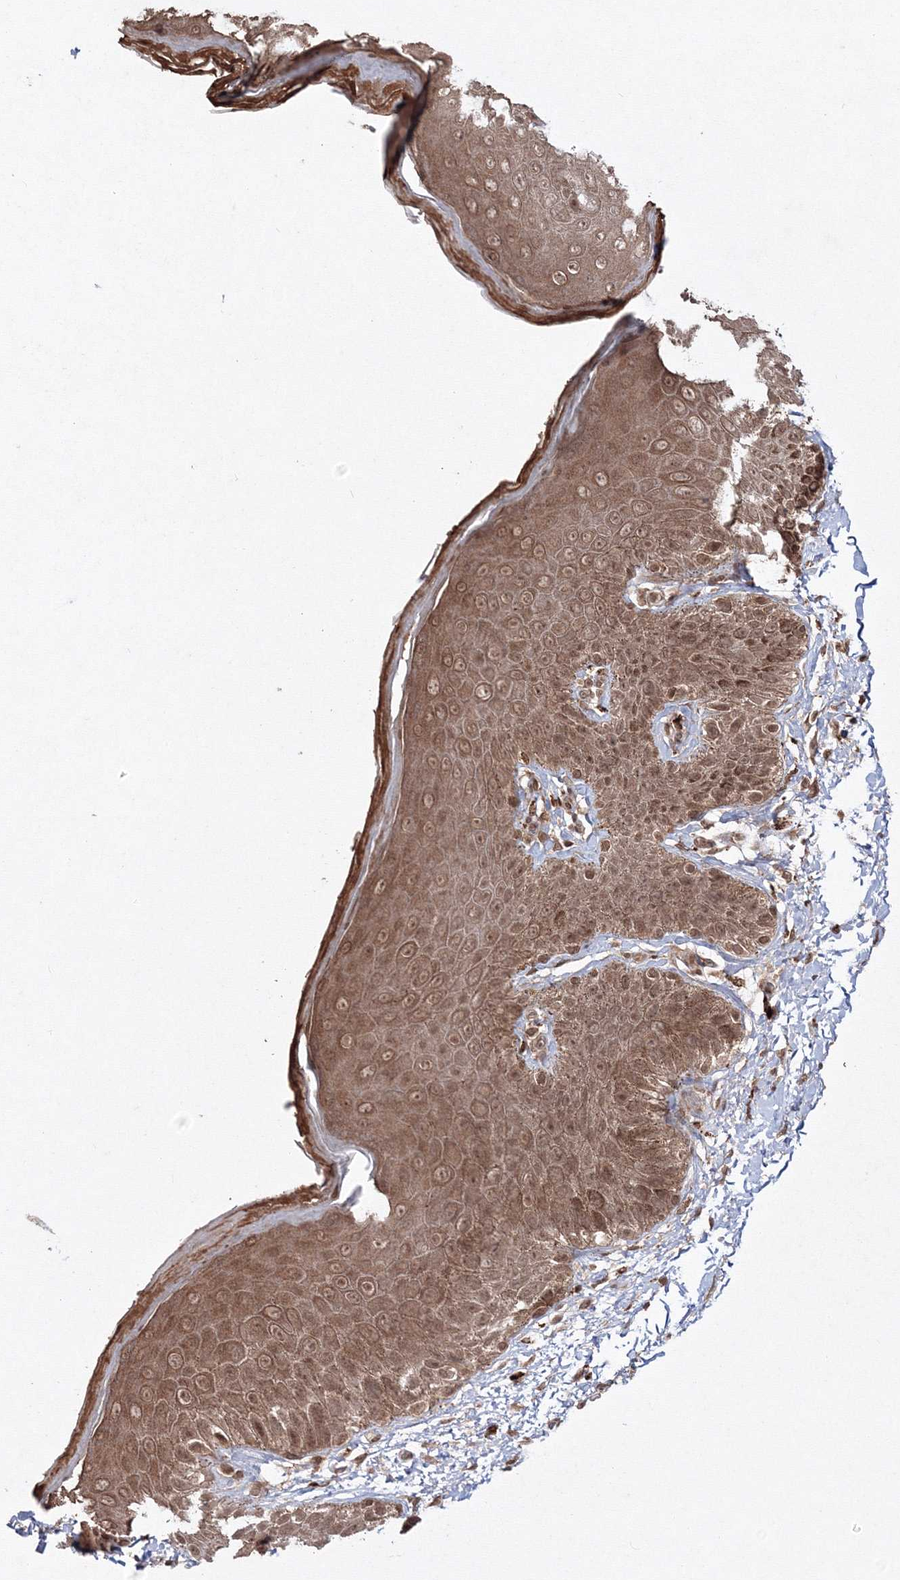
{"staining": {"intensity": "moderate", "quantity": ">75%", "location": "cytoplasmic/membranous,nuclear"}, "tissue": "skin", "cell_type": "Epidermal cells", "image_type": "normal", "snomed": [{"axis": "morphology", "description": "Normal tissue, NOS"}, {"axis": "topography", "description": "Anal"}], "caption": "Protein staining of unremarkable skin exhibits moderate cytoplasmic/membranous,nuclear staining in about >75% of epidermal cells. The protein is stained brown, and the nuclei are stained in blue (DAB IHC with brightfield microscopy, high magnification).", "gene": "PEX13", "patient": {"sex": "male", "age": 44}}